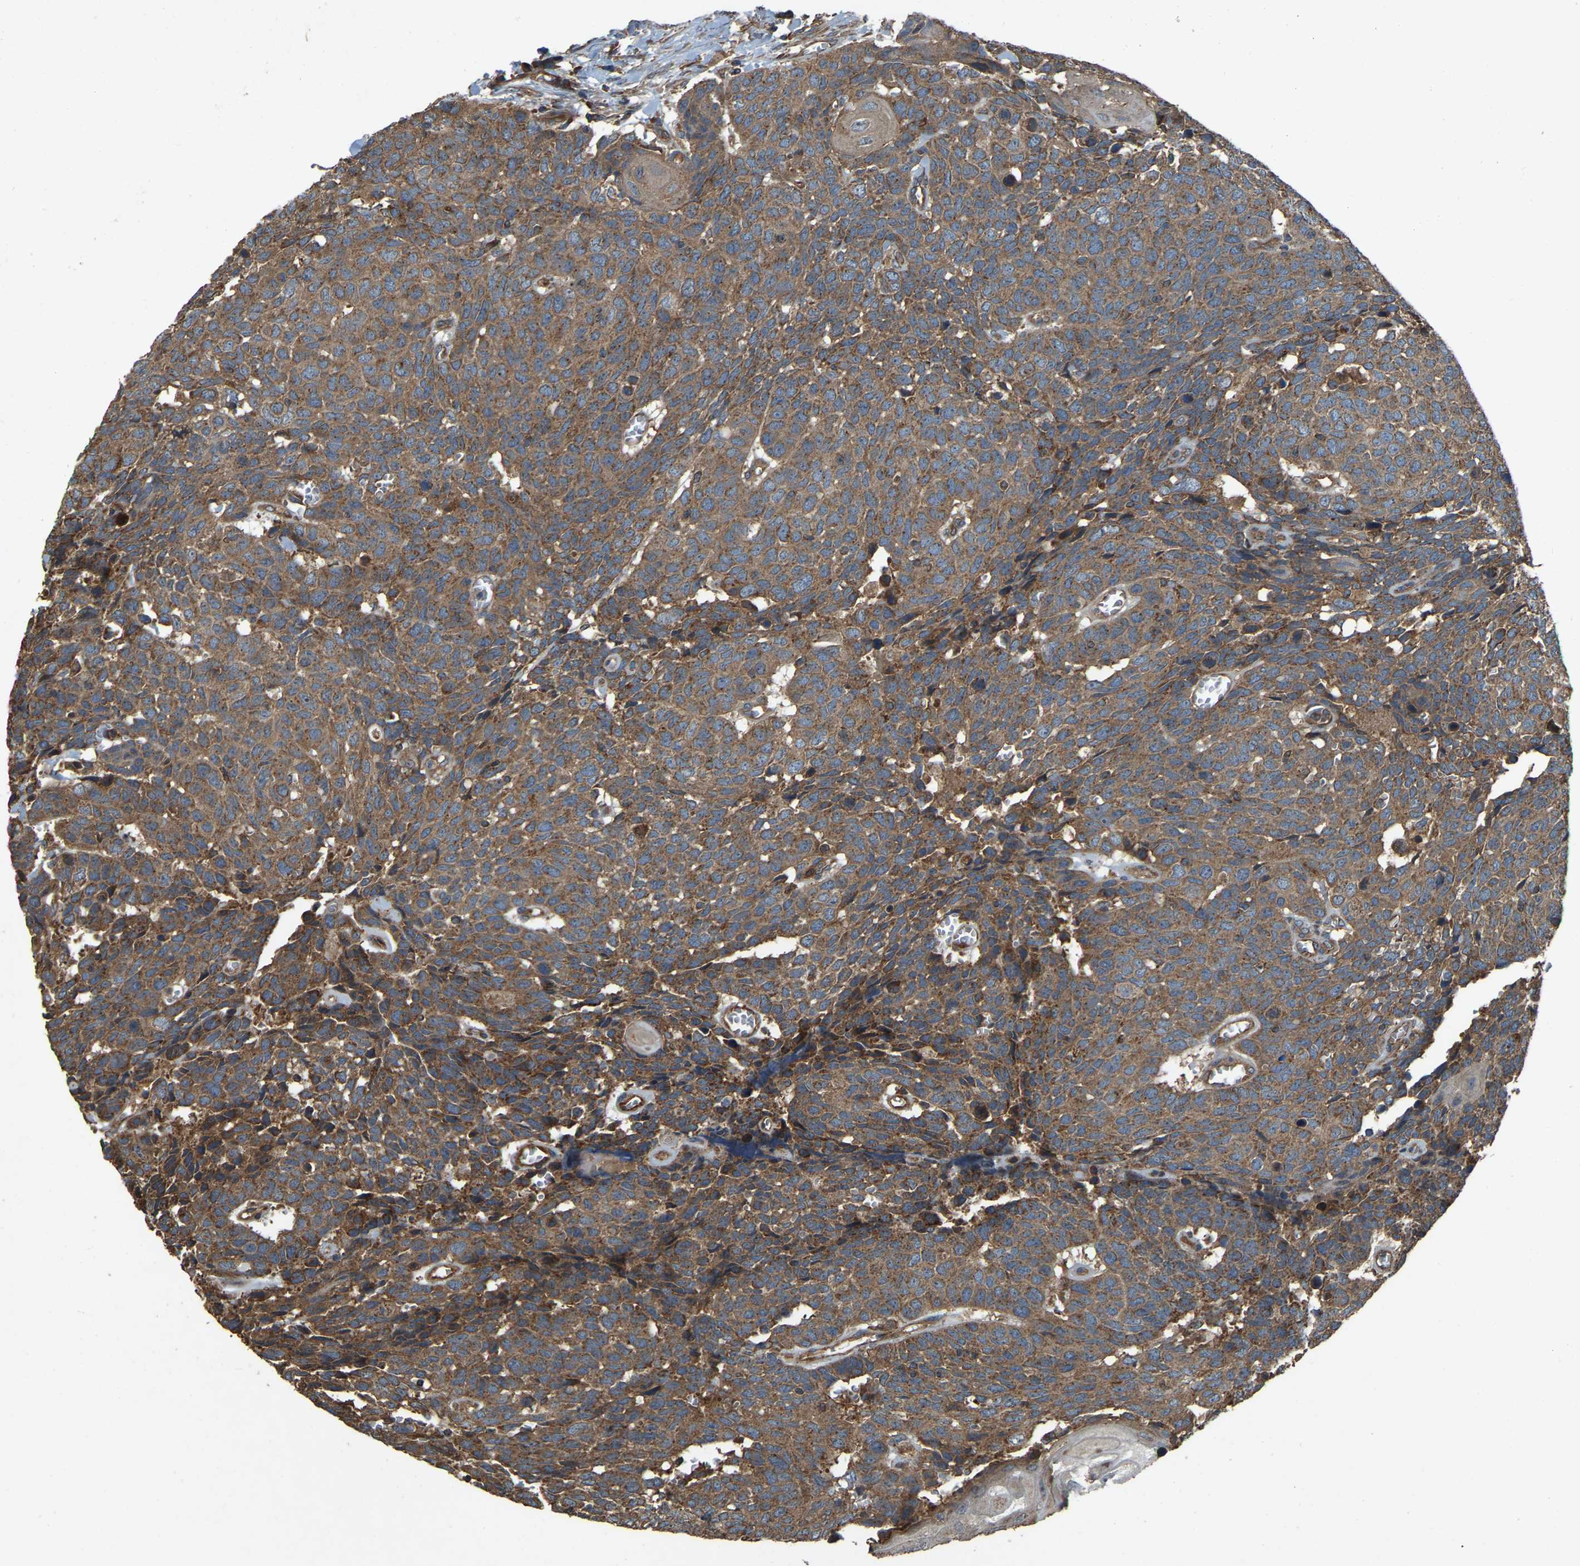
{"staining": {"intensity": "moderate", "quantity": ">75%", "location": "cytoplasmic/membranous"}, "tissue": "head and neck cancer", "cell_type": "Tumor cells", "image_type": "cancer", "snomed": [{"axis": "morphology", "description": "Squamous cell carcinoma, NOS"}, {"axis": "topography", "description": "Head-Neck"}], "caption": "DAB (3,3'-diaminobenzidine) immunohistochemical staining of human head and neck cancer (squamous cell carcinoma) shows moderate cytoplasmic/membranous protein expression in about >75% of tumor cells.", "gene": "SAMD9L", "patient": {"sex": "male", "age": 66}}